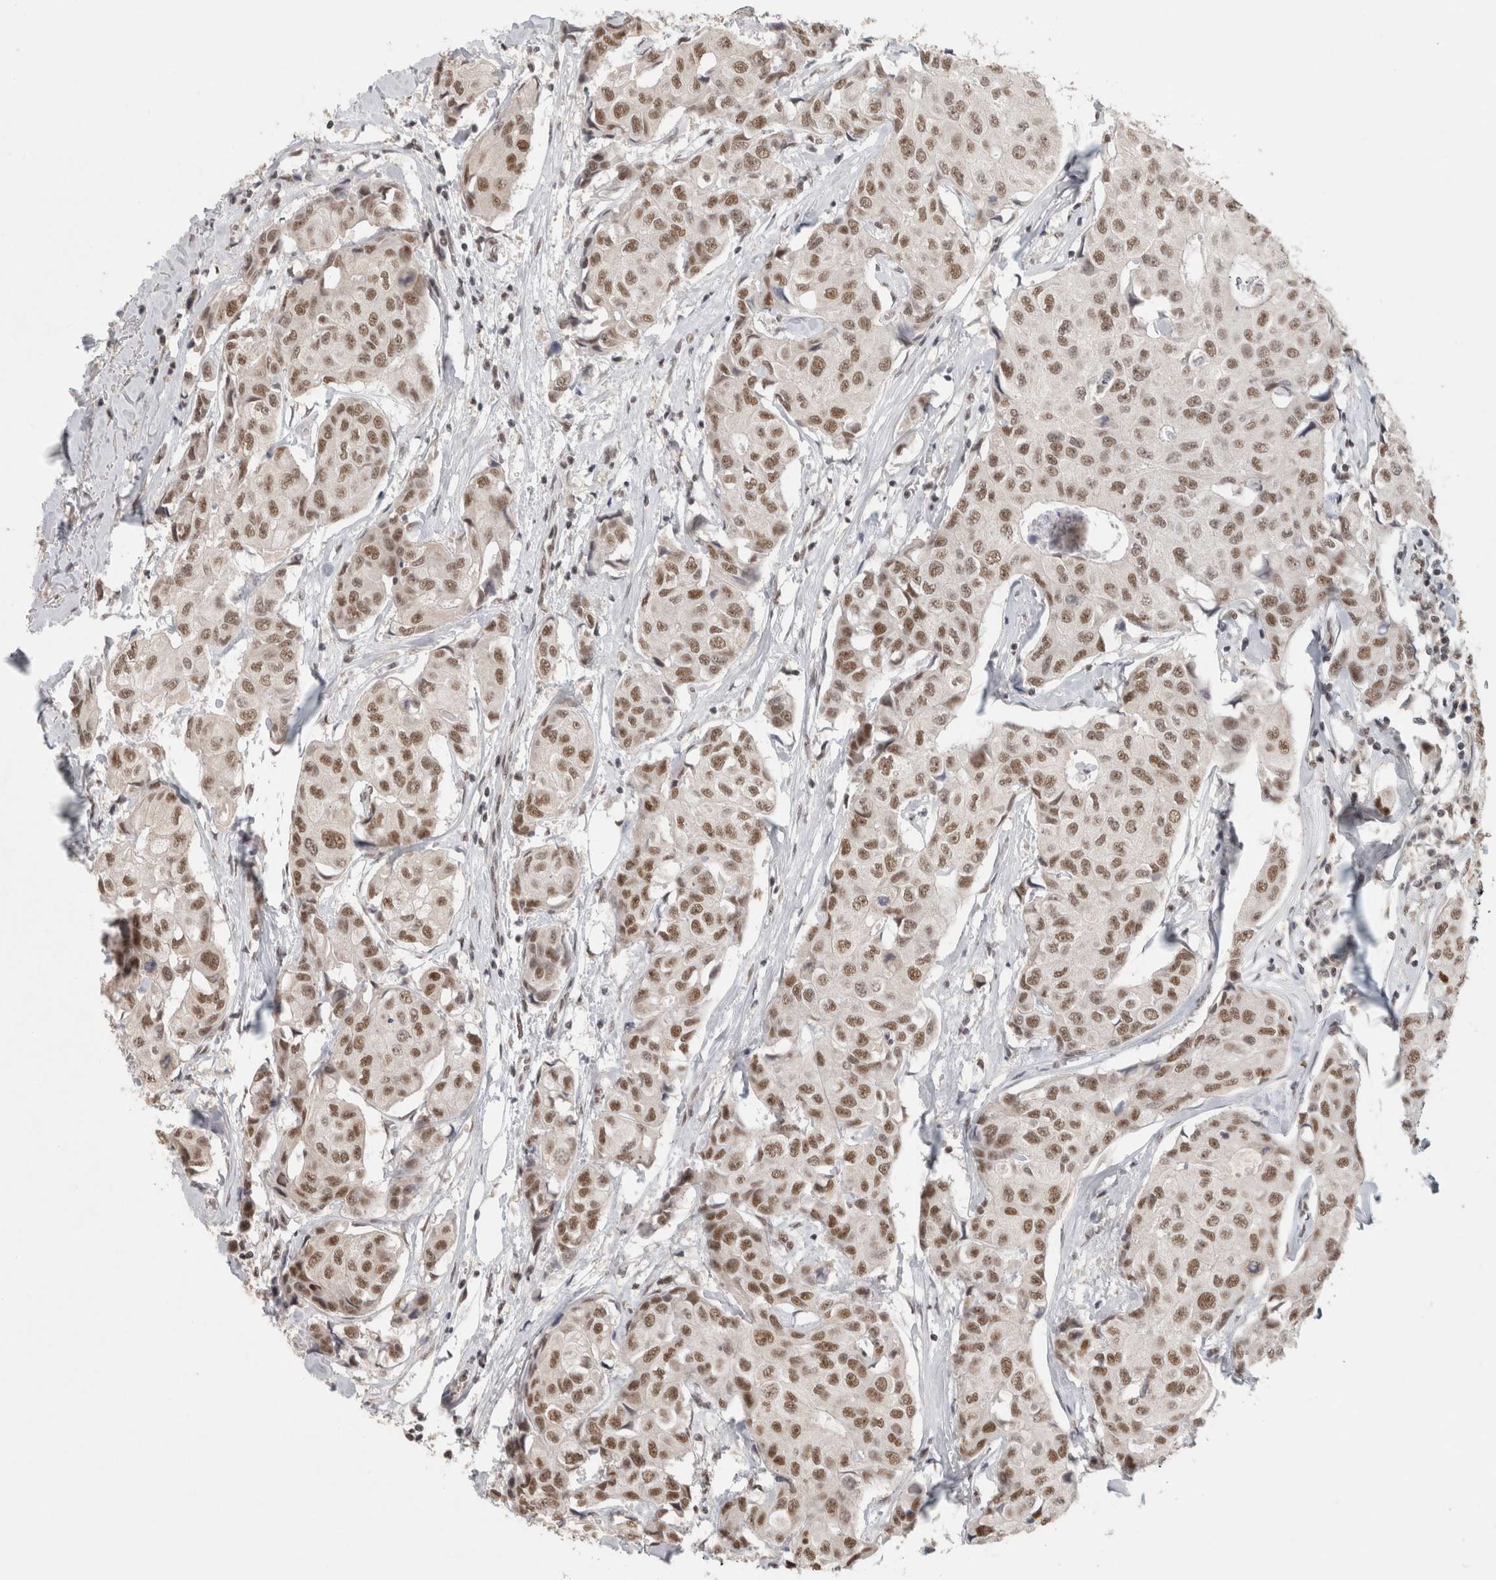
{"staining": {"intensity": "moderate", "quantity": ">75%", "location": "nuclear"}, "tissue": "breast cancer", "cell_type": "Tumor cells", "image_type": "cancer", "snomed": [{"axis": "morphology", "description": "Duct carcinoma"}, {"axis": "topography", "description": "Breast"}], "caption": "Protein staining by immunohistochemistry demonstrates moderate nuclear expression in approximately >75% of tumor cells in infiltrating ductal carcinoma (breast).", "gene": "ZNF830", "patient": {"sex": "female", "age": 80}}